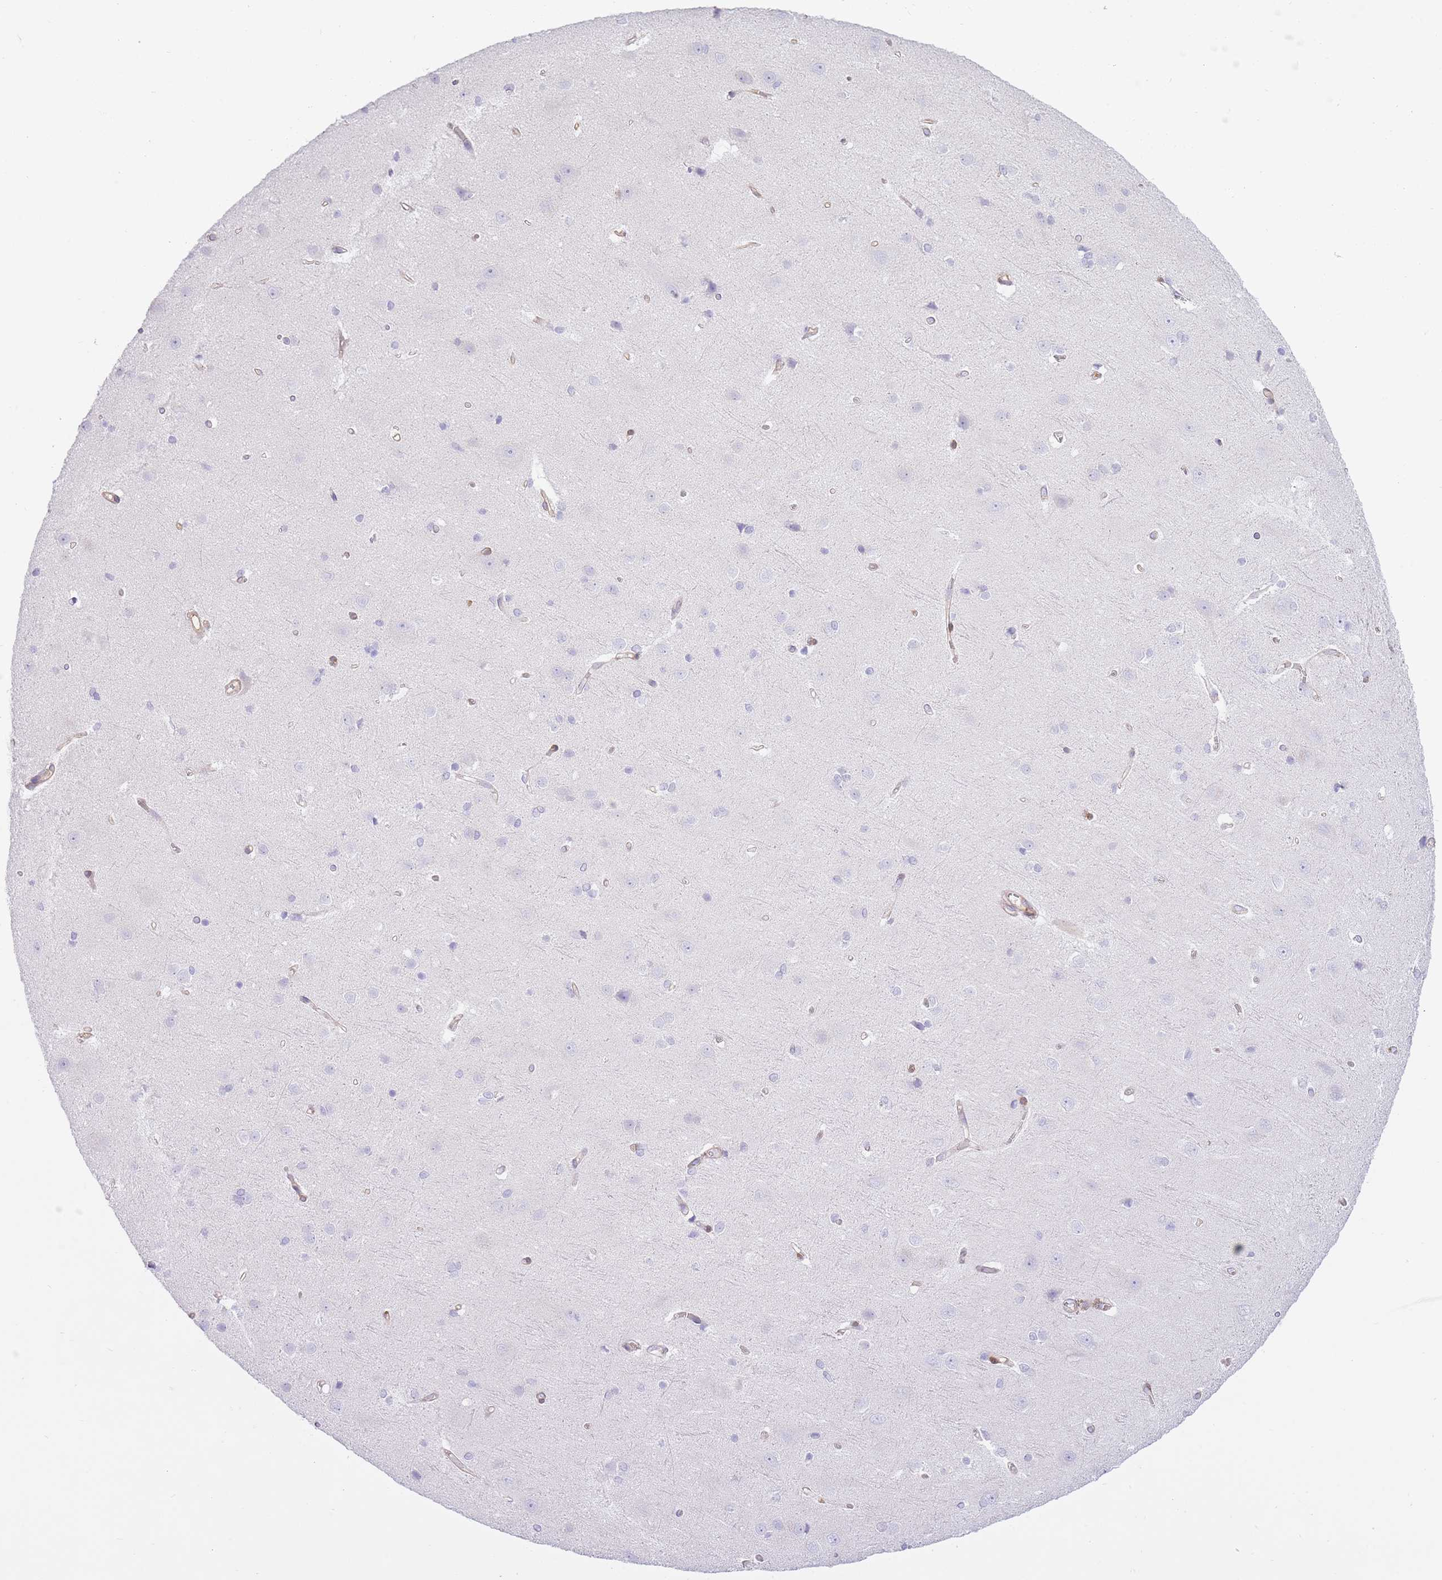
{"staining": {"intensity": "negative", "quantity": "none", "location": "none"}, "tissue": "cerebral cortex", "cell_type": "Endothelial cells", "image_type": "normal", "snomed": [{"axis": "morphology", "description": "Normal tissue, NOS"}, {"axis": "topography", "description": "Cerebral cortex"}], "caption": "Immunohistochemical staining of normal human cerebral cortex exhibits no significant staining in endothelial cells. (Brightfield microscopy of DAB (3,3'-diaminobenzidine) immunohistochemistry at high magnification).", "gene": "OR11H12", "patient": {"sex": "male", "age": 37}}